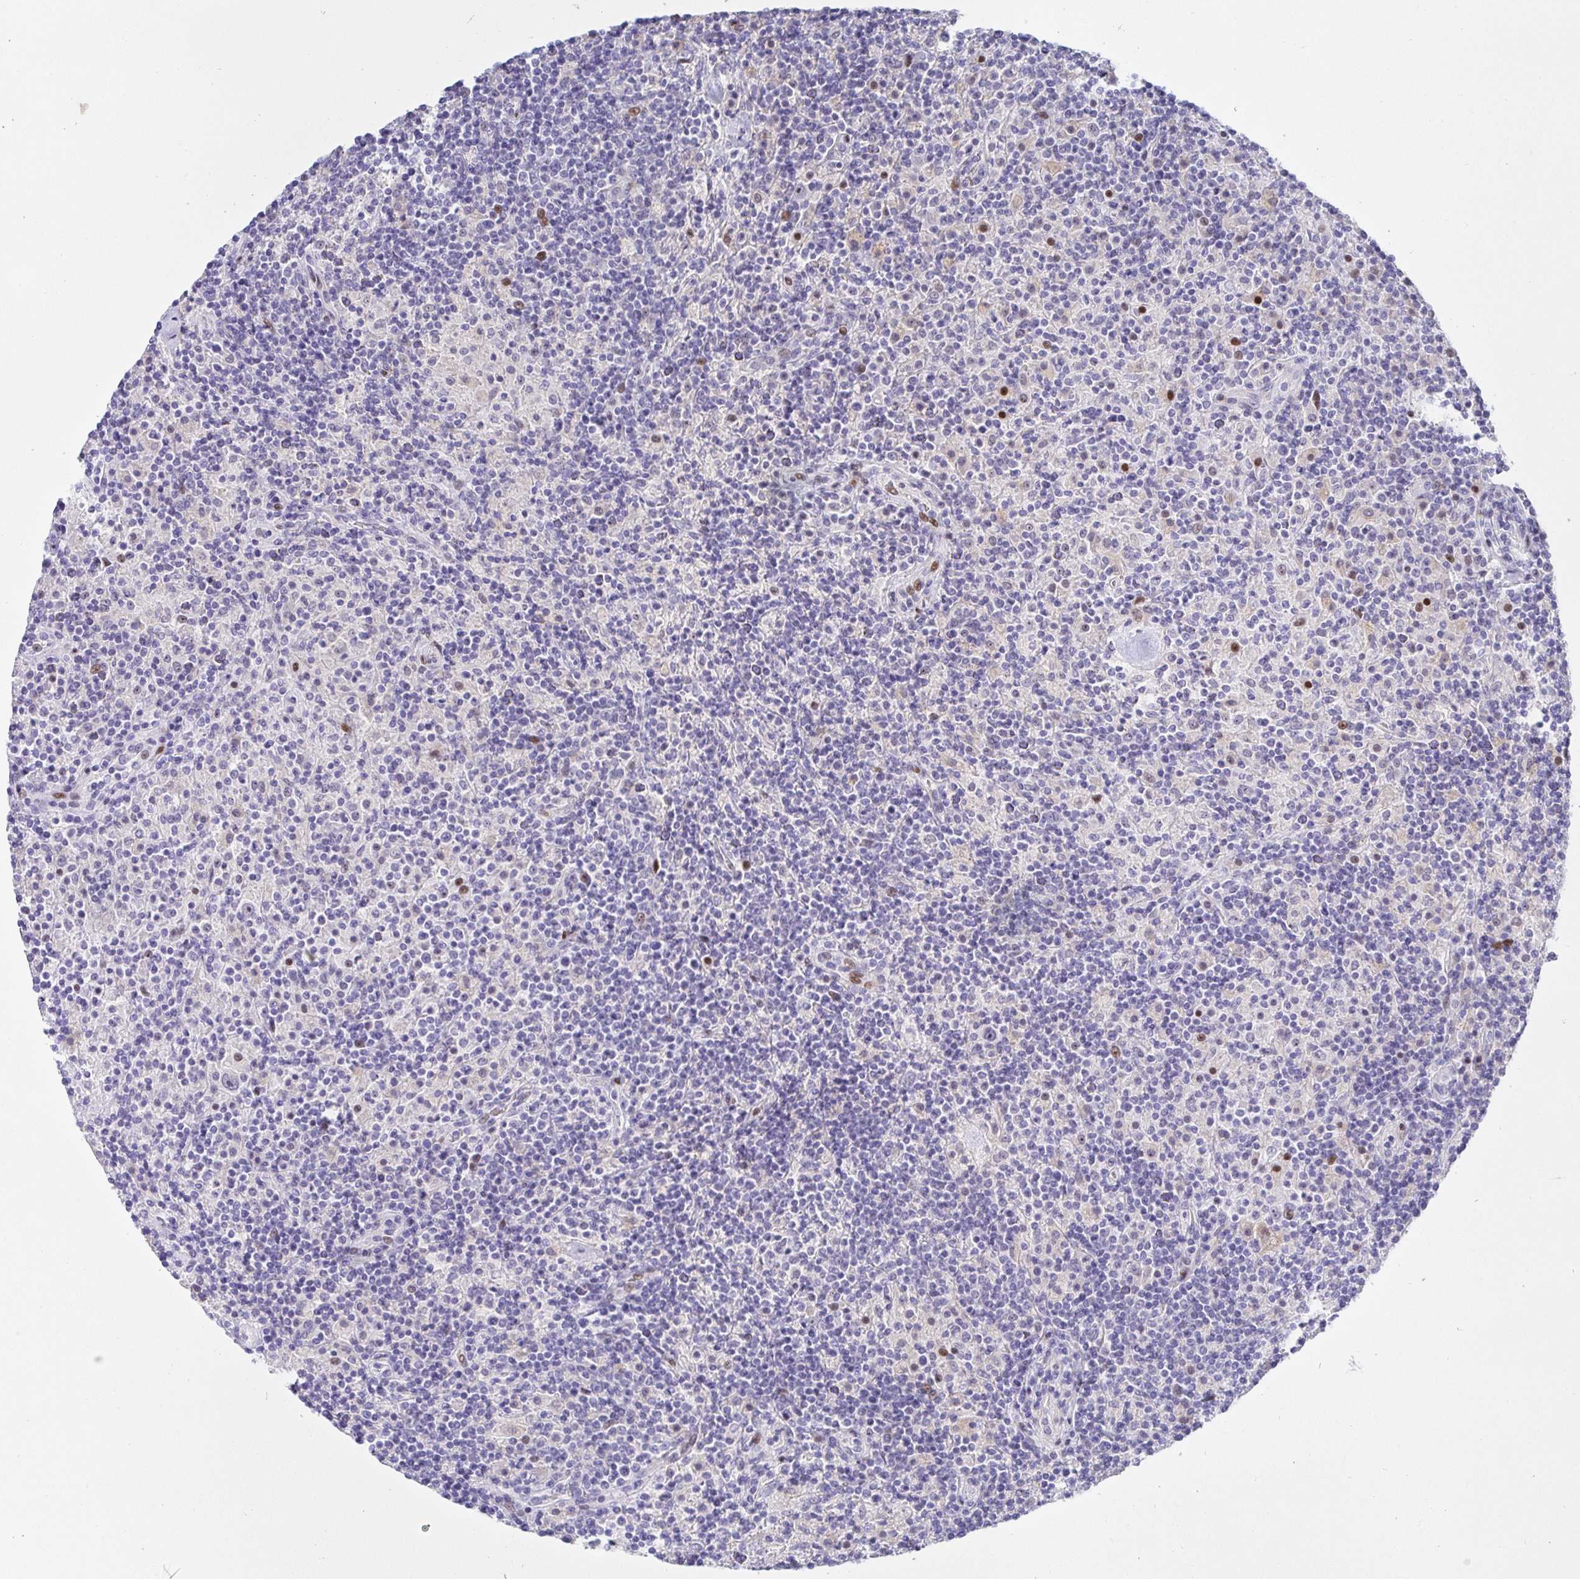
{"staining": {"intensity": "negative", "quantity": "none", "location": "none"}, "tissue": "lymphoma", "cell_type": "Tumor cells", "image_type": "cancer", "snomed": [{"axis": "morphology", "description": "Hodgkin's disease, NOS"}, {"axis": "topography", "description": "Thymus, NOS"}], "caption": "Tumor cells are negative for protein expression in human lymphoma.", "gene": "KBTBD13", "patient": {"sex": "female", "age": 17}}